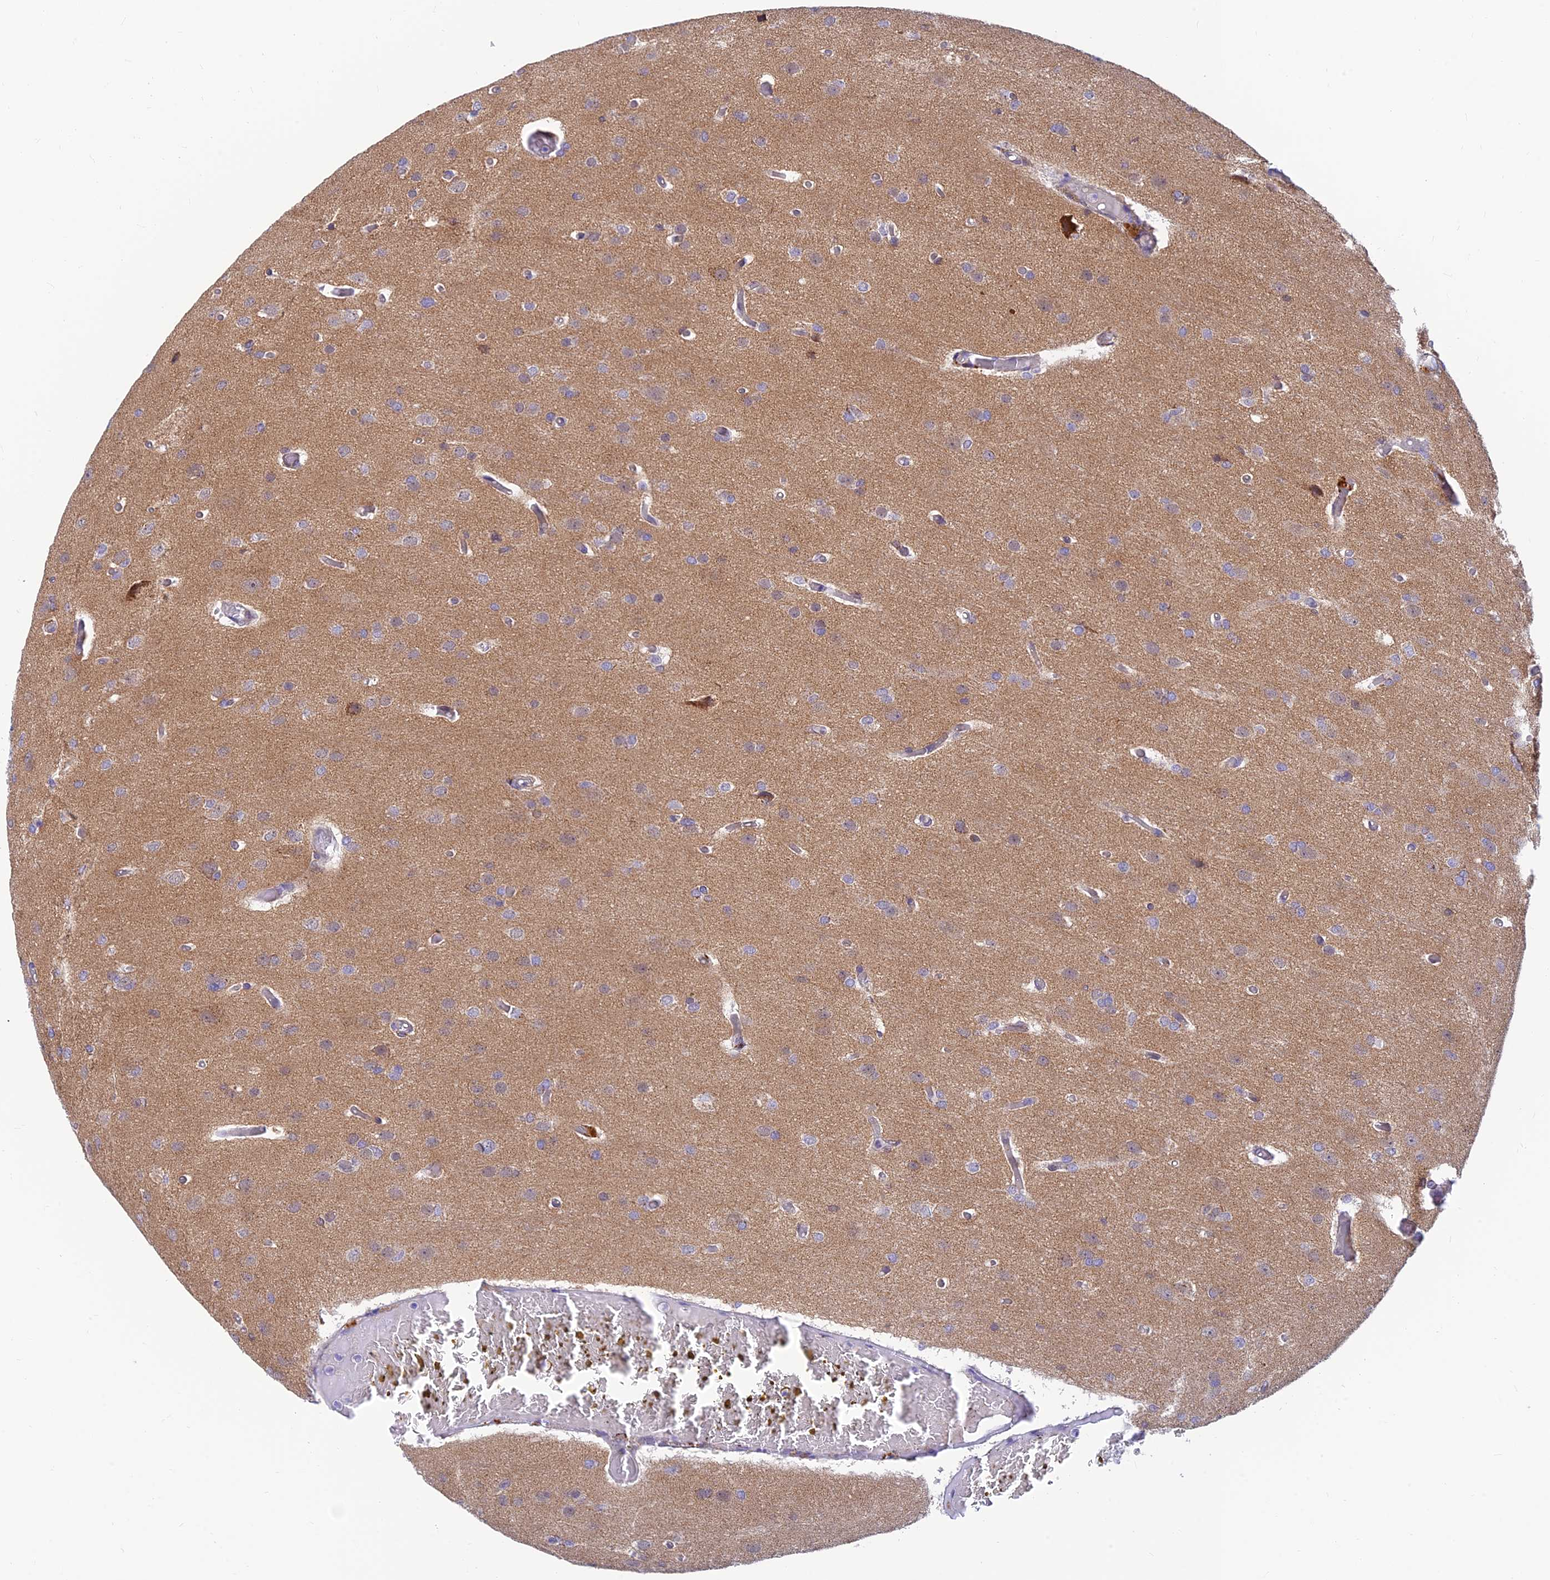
{"staining": {"intensity": "negative", "quantity": "none", "location": "none"}, "tissue": "glioma", "cell_type": "Tumor cells", "image_type": "cancer", "snomed": [{"axis": "morphology", "description": "Glioma, malignant, High grade"}, {"axis": "topography", "description": "Brain"}], "caption": "Immunohistochemical staining of human glioma demonstrates no significant staining in tumor cells.", "gene": "LYSMD2", "patient": {"sex": "female", "age": 50}}